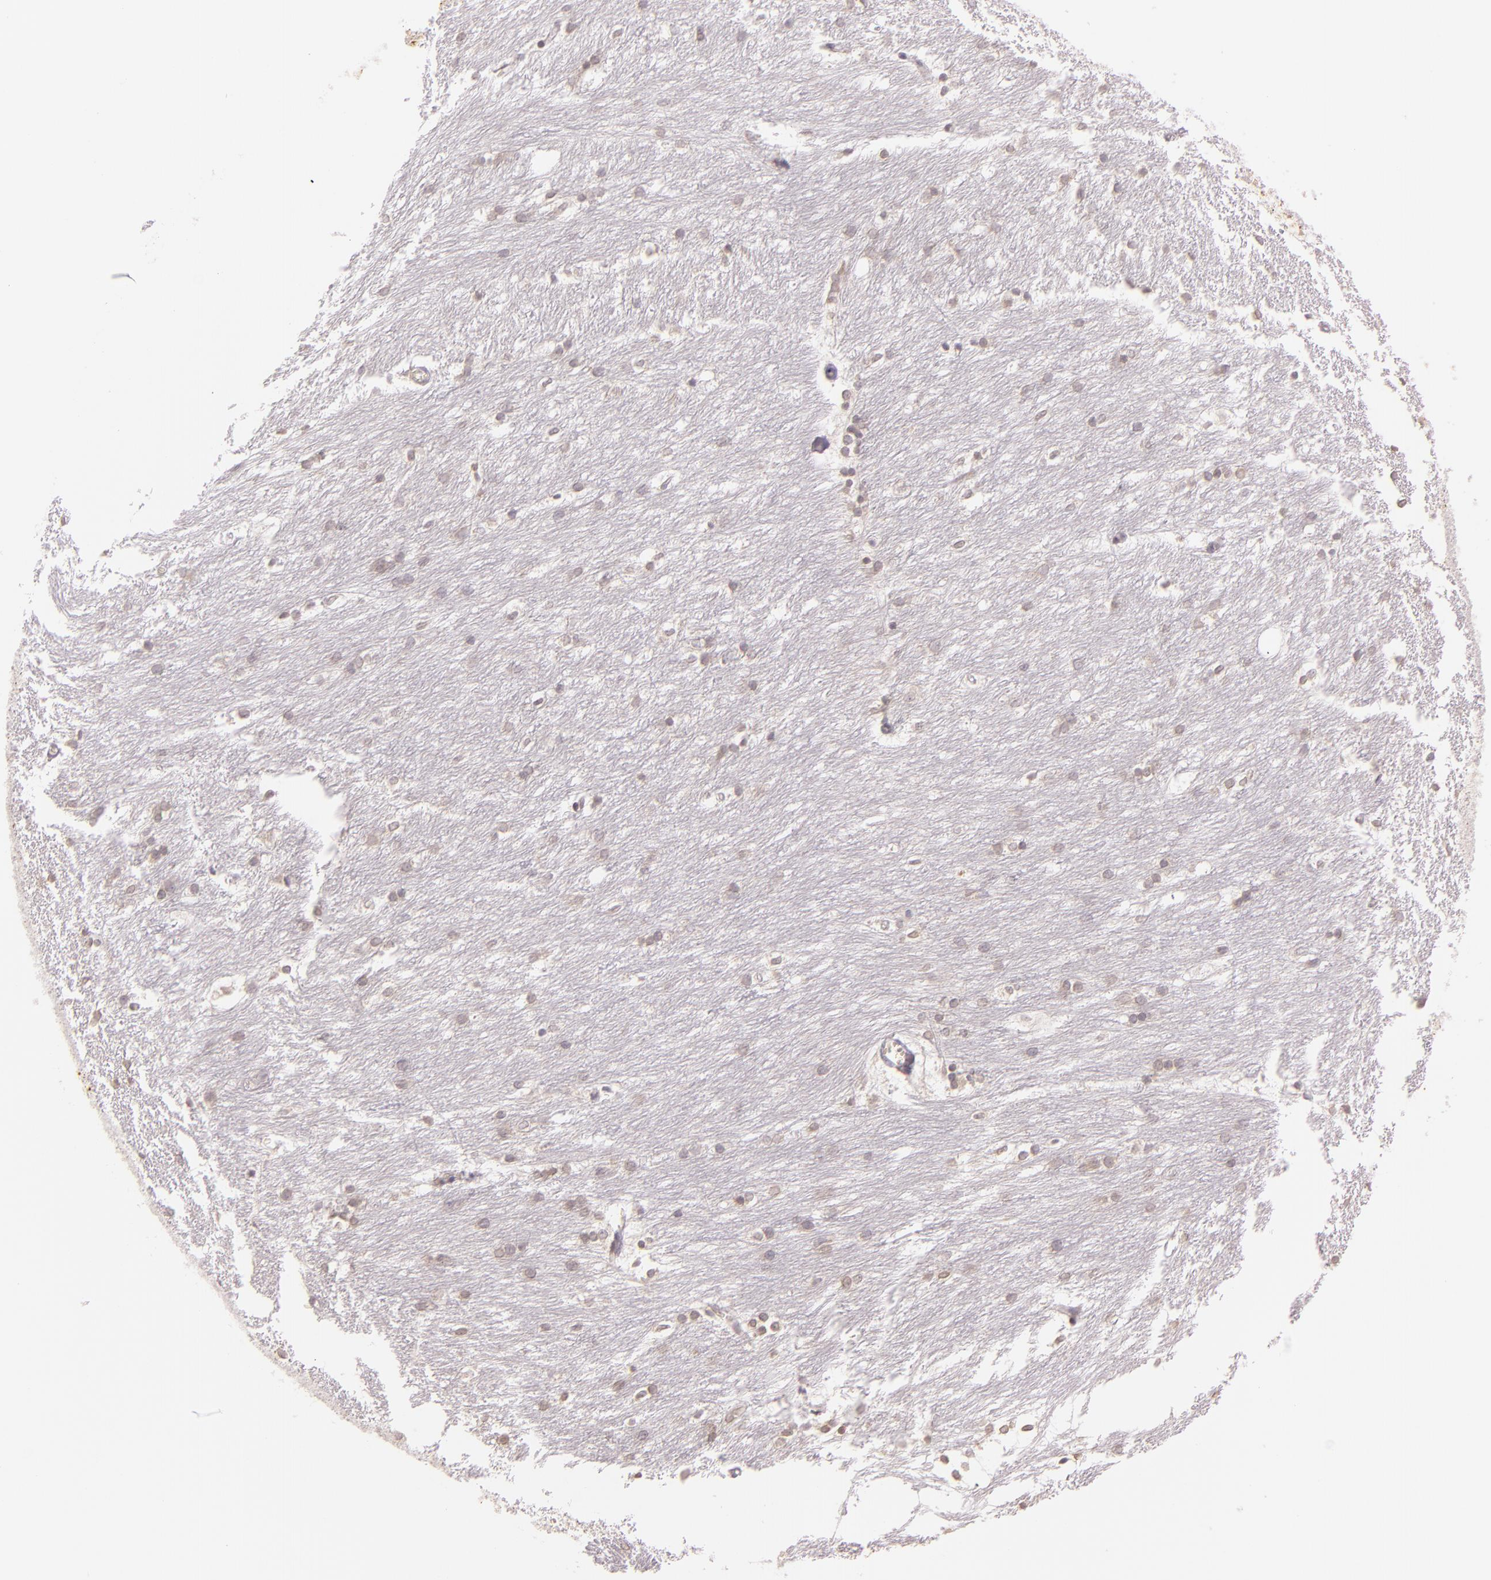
{"staining": {"intensity": "negative", "quantity": "none", "location": "none"}, "tissue": "caudate", "cell_type": "Glial cells", "image_type": "normal", "snomed": [{"axis": "morphology", "description": "Normal tissue, NOS"}, {"axis": "topography", "description": "Lateral ventricle wall"}], "caption": "Glial cells show no significant staining in unremarkable caudate. (Brightfield microscopy of DAB immunohistochemistry at high magnification).", "gene": "LGMN", "patient": {"sex": "female", "age": 19}}